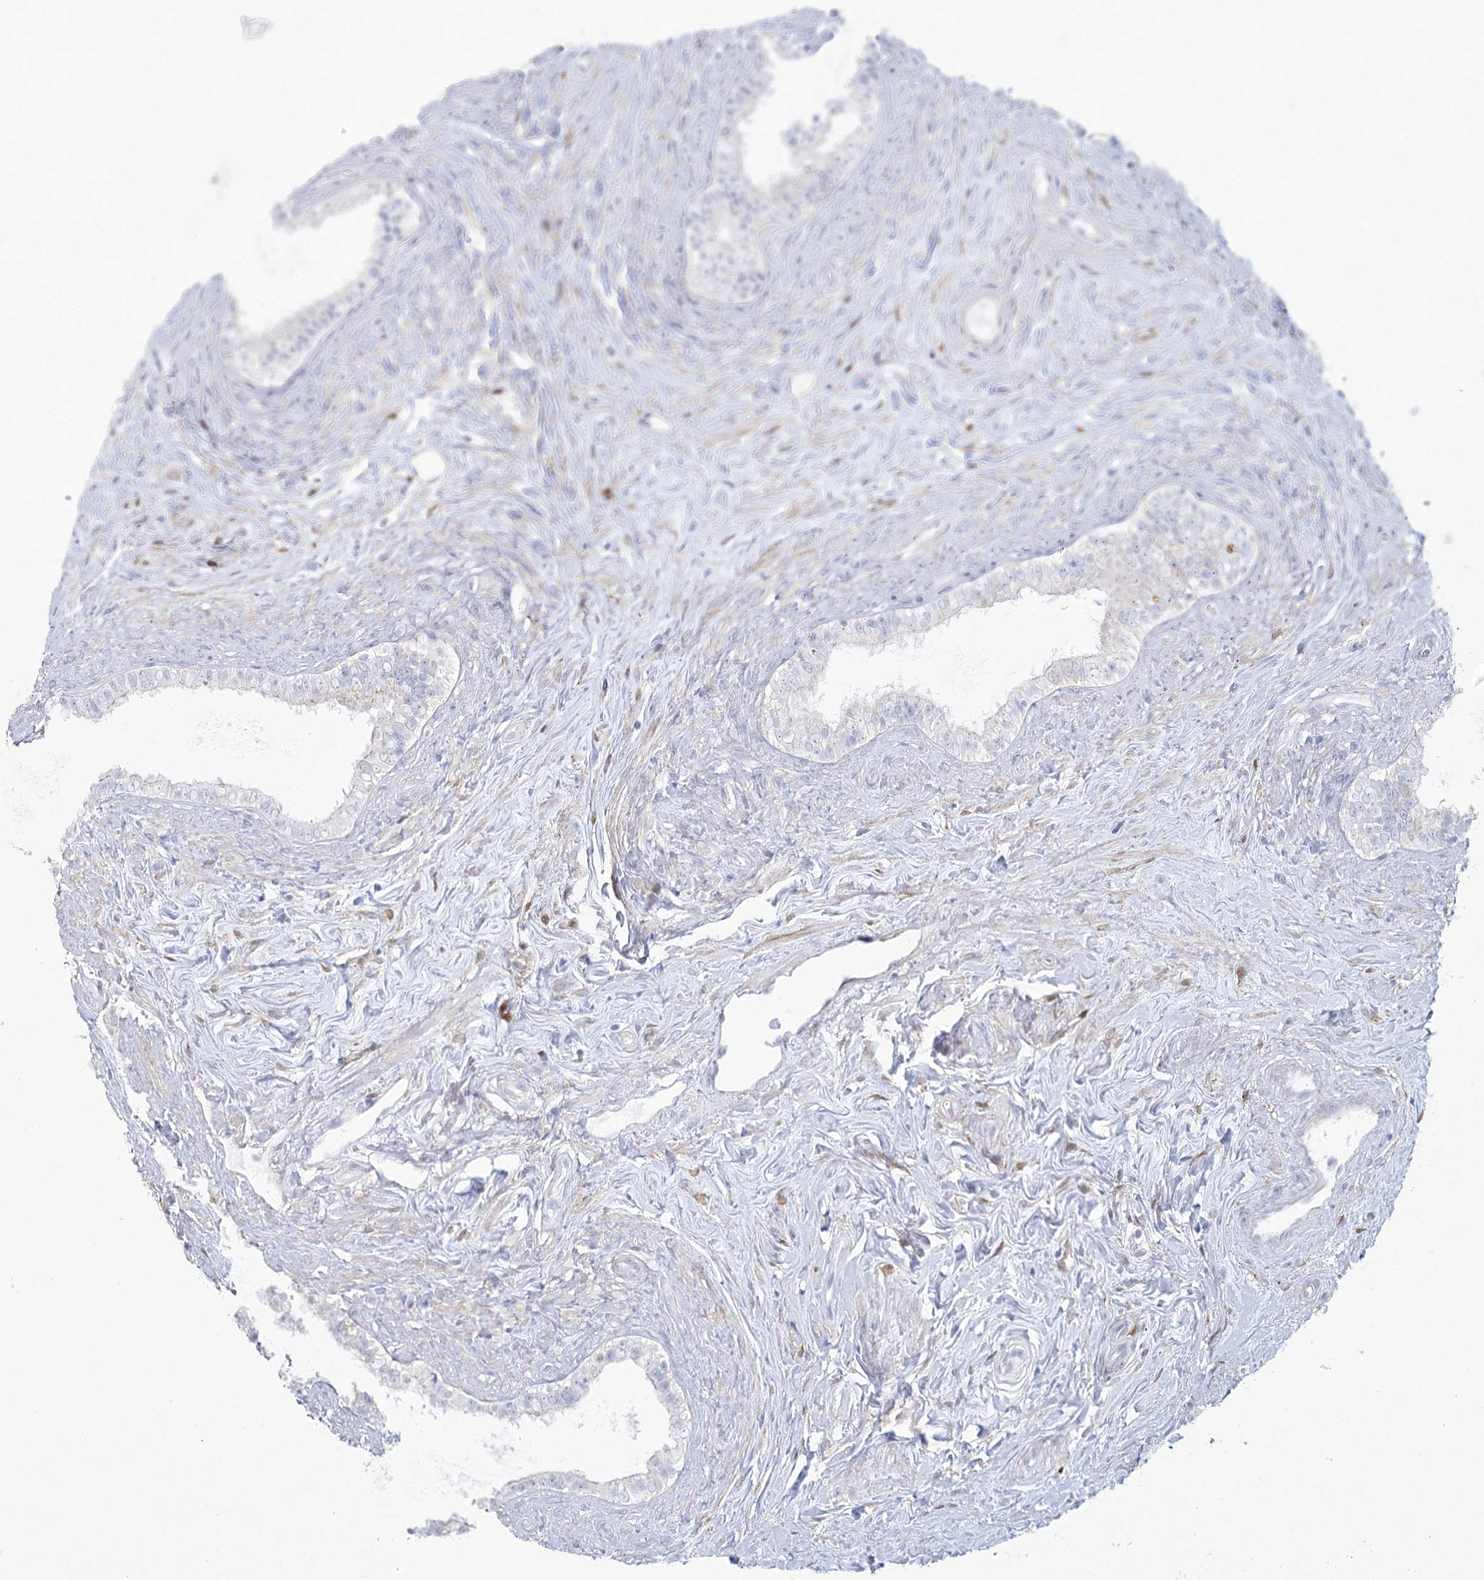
{"staining": {"intensity": "negative", "quantity": "none", "location": "none"}, "tissue": "epididymis", "cell_type": "Glandular cells", "image_type": "normal", "snomed": [{"axis": "morphology", "description": "Normal tissue, NOS"}, {"axis": "topography", "description": "Epididymis"}], "caption": "IHC photomicrograph of benign epididymis stained for a protein (brown), which shows no expression in glandular cells. Brightfield microscopy of IHC stained with DAB (3,3'-diaminobenzidine) (brown) and hematoxylin (blue), captured at high magnification.", "gene": "CCDC88A", "patient": {"sex": "male", "age": 84}}